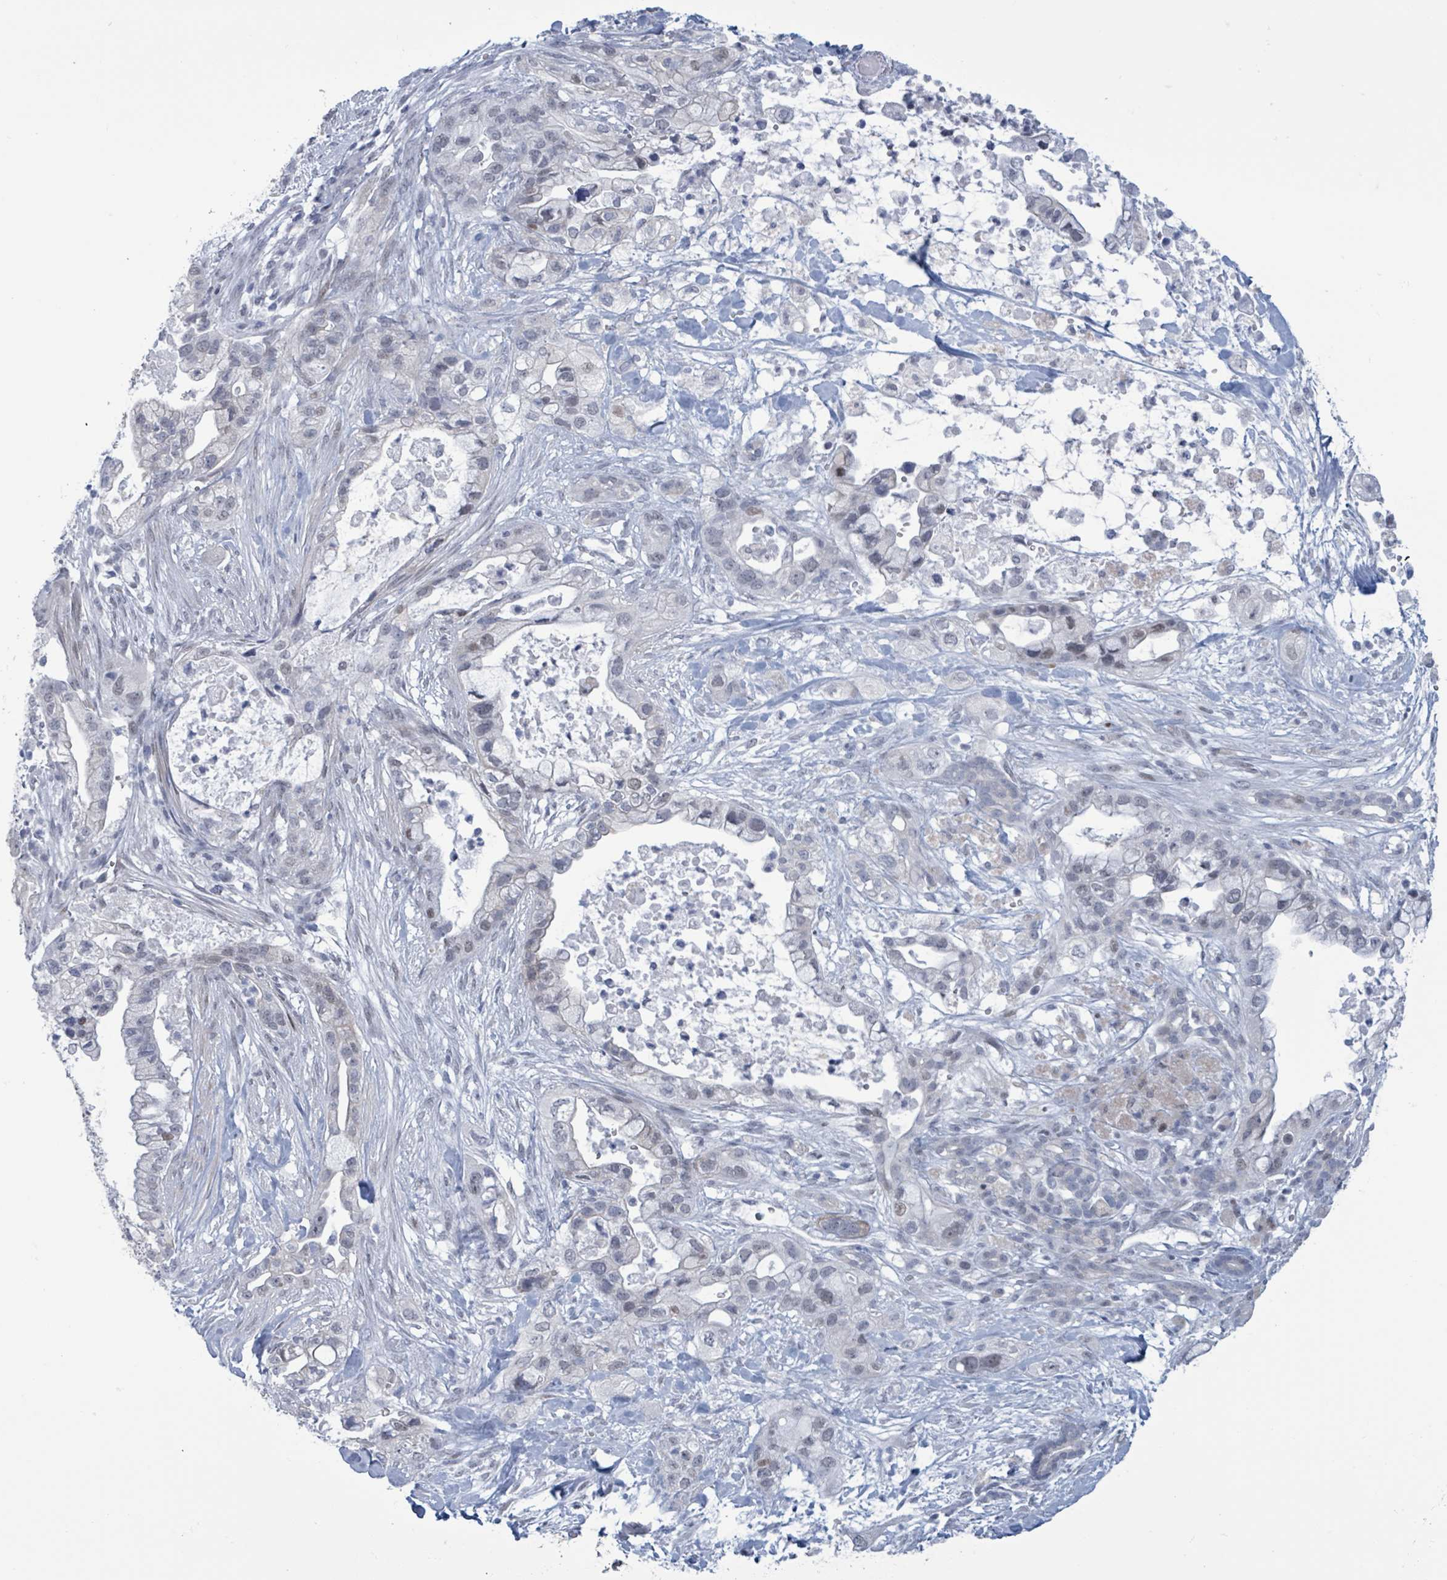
{"staining": {"intensity": "weak", "quantity": "<25%", "location": "nuclear"}, "tissue": "pancreatic cancer", "cell_type": "Tumor cells", "image_type": "cancer", "snomed": [{"axis": "morphology", "description": "Adenocarcinoma, NOS"}, {"axis": "topography", "description": "Pancreas"}], "caption": "A photomicrograph of human adenocarcinoma (pancreatic) is negative for staining in tumor cells.", "gene": "CT45A5", "patient": {"sex": "male", "age": 44}}